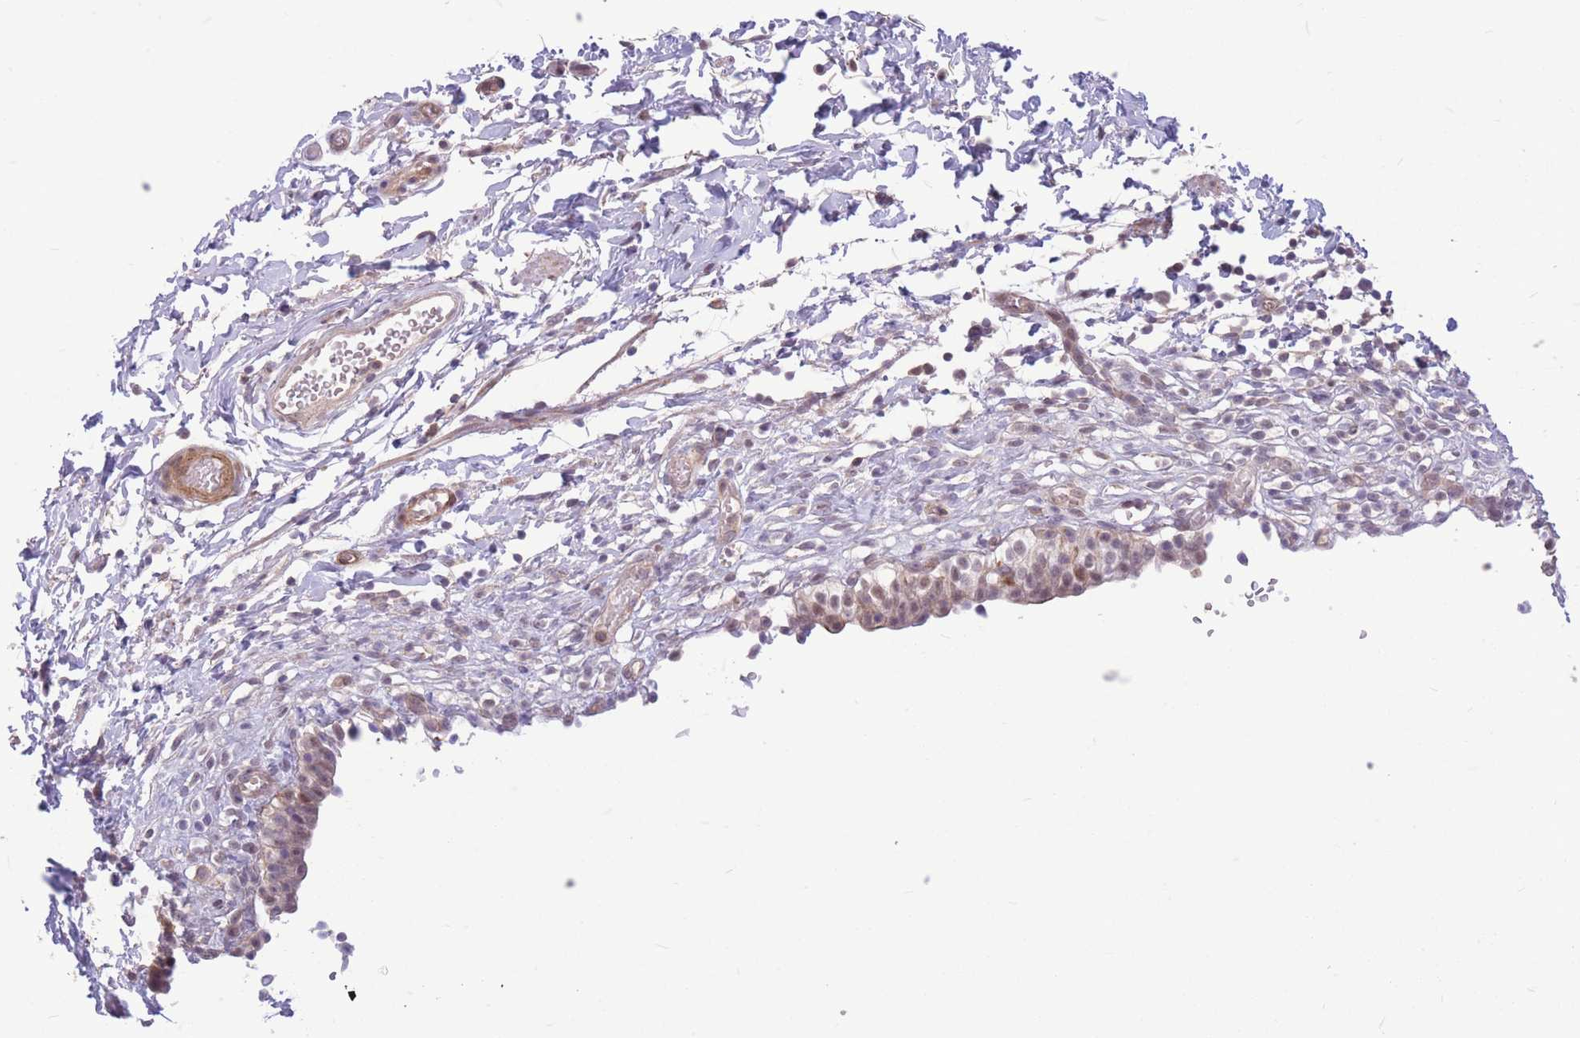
{"staining": {"intensity": "moderate", "quantity": "25%-75%", "location": "cytoplasmic/membranous,nuclear"}, "tissue": "urinary bladder", "cell_type": "Urothelial cells", "image_type": "normal", "snomed": [{"axis": "morphology", "description": "Normal tissue, NOS"}, {"axis": "topography", "description": "Urinary bladder"}, {"axis": "topography", "description": "Peripheral nerve tissue"}], "caption": "Immunohistochemistry staining of unremarkable urinary bladder, which shows medium levels of moderate cytoplasmic/membranous,nuclear expression in approximately 25%-75% of urothelial cells indicating moderate cytoplasmic/membranous,nuclear protein positivity. The staining was performed using DAB (3,3'-diaminobenzidine) (brown) for protein detection and nuclei were counterstained in hematoxylin (blue).", "gene": "TCF20", "patient": {"sex": "male", "age": 55}}